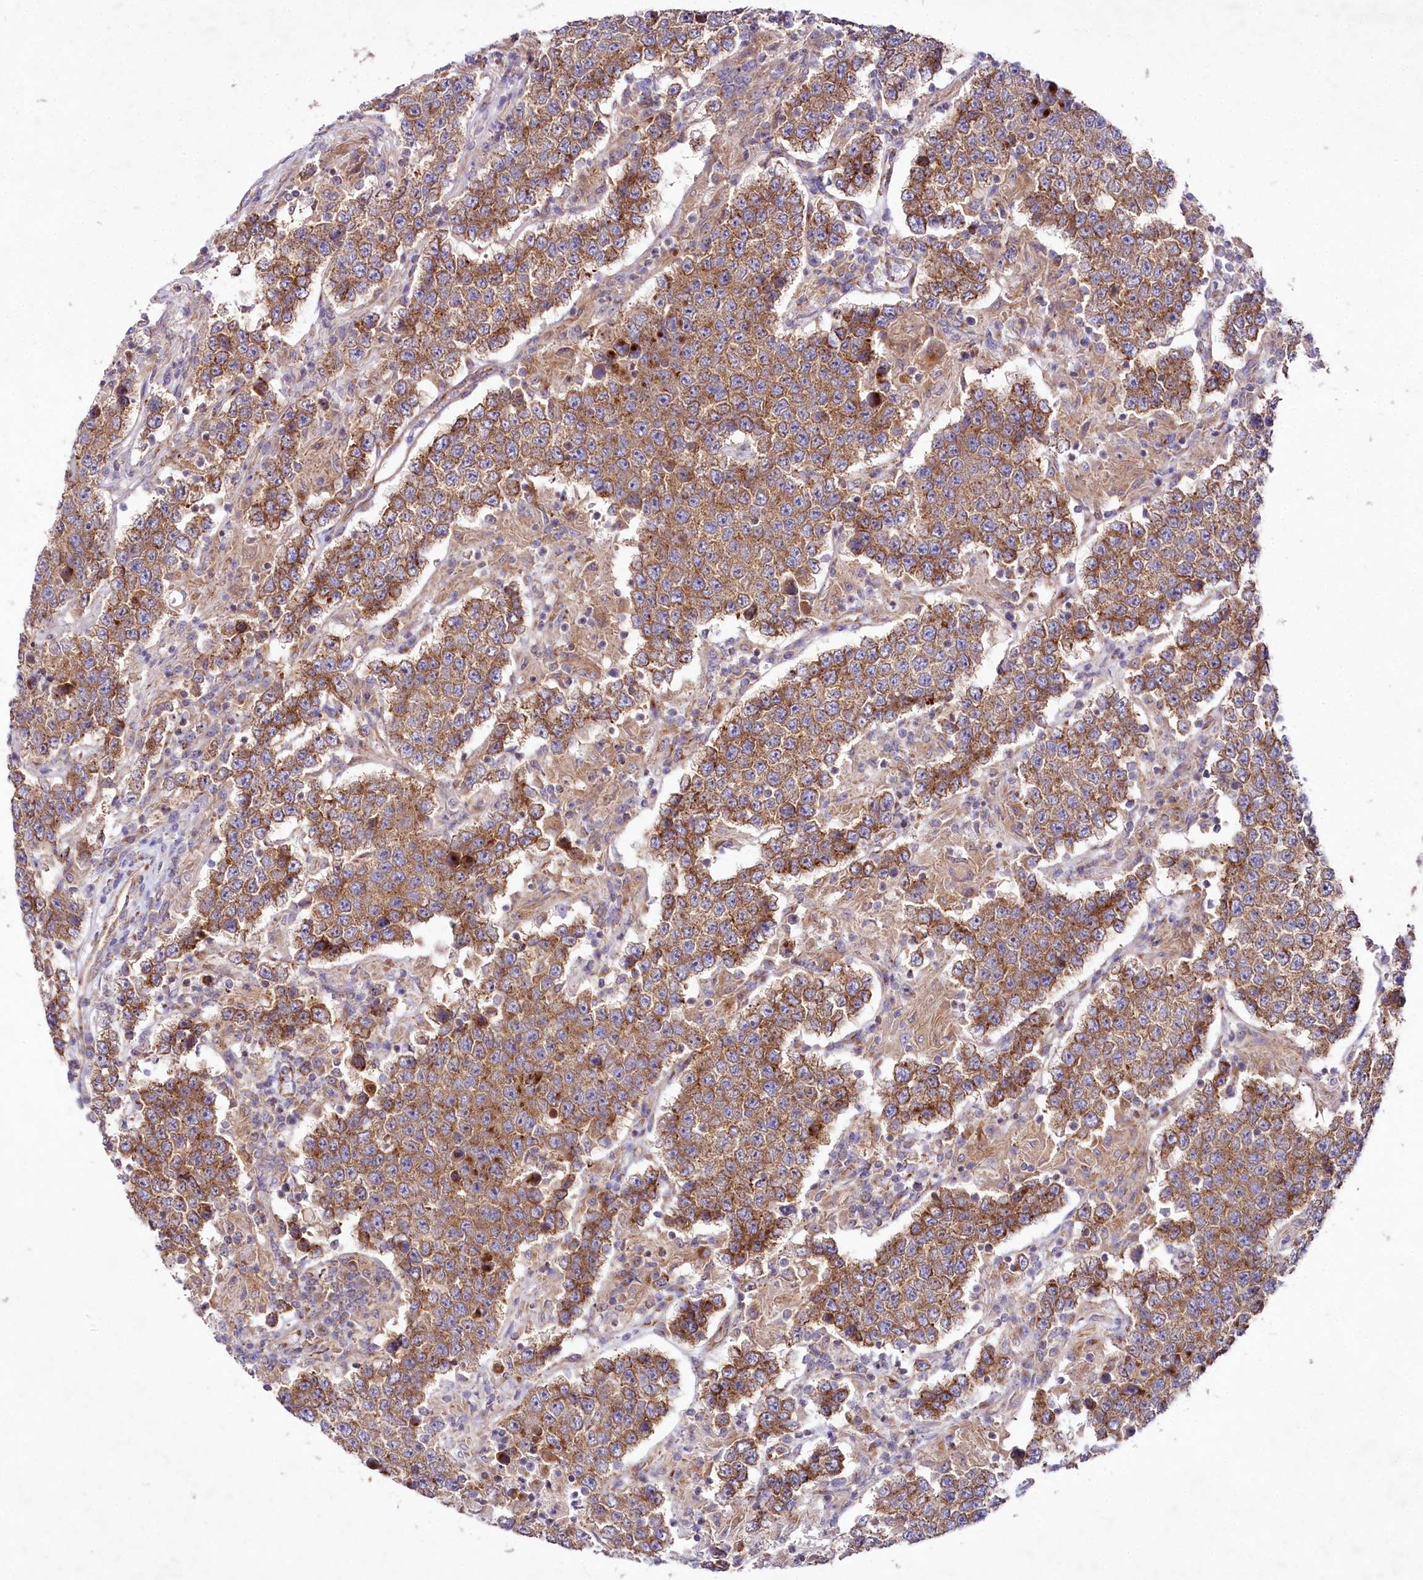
{"staining": {"intensity": "moderate", "quantity": ">75%", "location": "cytoplasmic/membranous"}, "tissue": "testis cancer", "cell_type": "Tumor cells", "image_type": "cancer", "snomed": [{"axis": "morphology", "description": "Normal tissue, NOS"}, {"axis": "morphology", "description": "Urothelial carcinoma, High grade"}, {"axis": "morphology", "description": "Seminoma, NOS"}, {"axis": "morphology", "description": "Carcinoma, Embryonal, NOS"}, {"axis": "topography", "description": "Urinary bladder"}, {"axis": "topography", "description": "Testis"}], "caption": "The photomicrograph exhibits a brown stain indicating the presence of a protein in the cytoplasmic/membranous of tumor cells in testis high-grade urothelial carcinoma.", "gene": "STX6", "patient": {"sex": "male", "age": 41}}